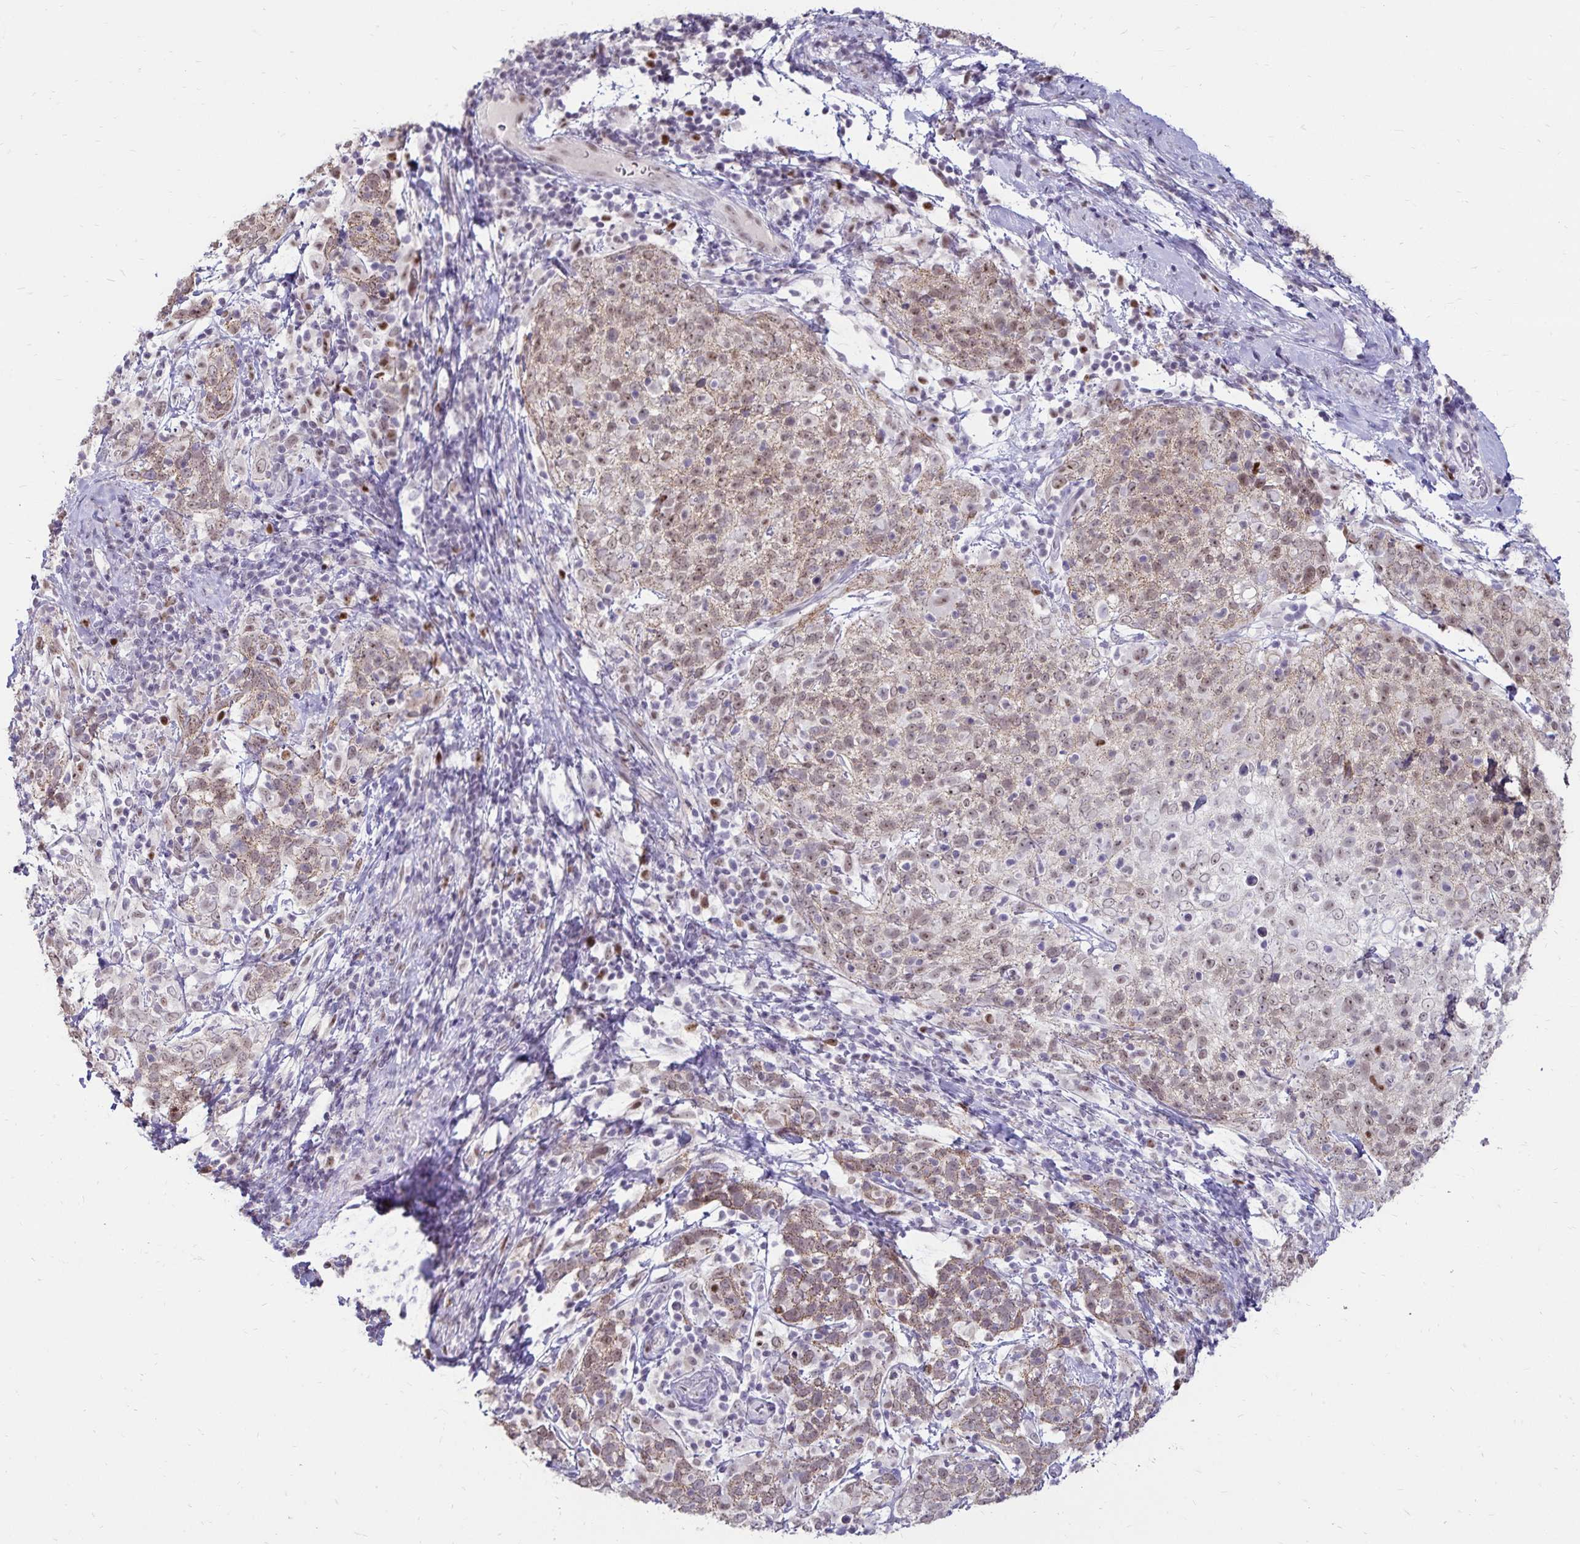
{"staining": {"intensity": "weak", "quantity": "25%-75%", "location": "cytoplasmic/membranous,nuclear"}, "tissue": "cervical cancer", "cell_type": "Tumor cells", "image_type": "cancer", "snomed": [{"axis": "morphology", "description": "Squamous cell carcinoma, NOS"}, {"axis": "topography", "description": "Cervix"}], "caption": "Weak cytoplasmic/membranous and nuclear expression for a protein is appreciated in approximately 25%-75% of tumor cells of squamous cell carcinoma (cervical) using immunohistochemistry.", "gene": "POLB", "patient": {"sex": "female", "age": 61}}